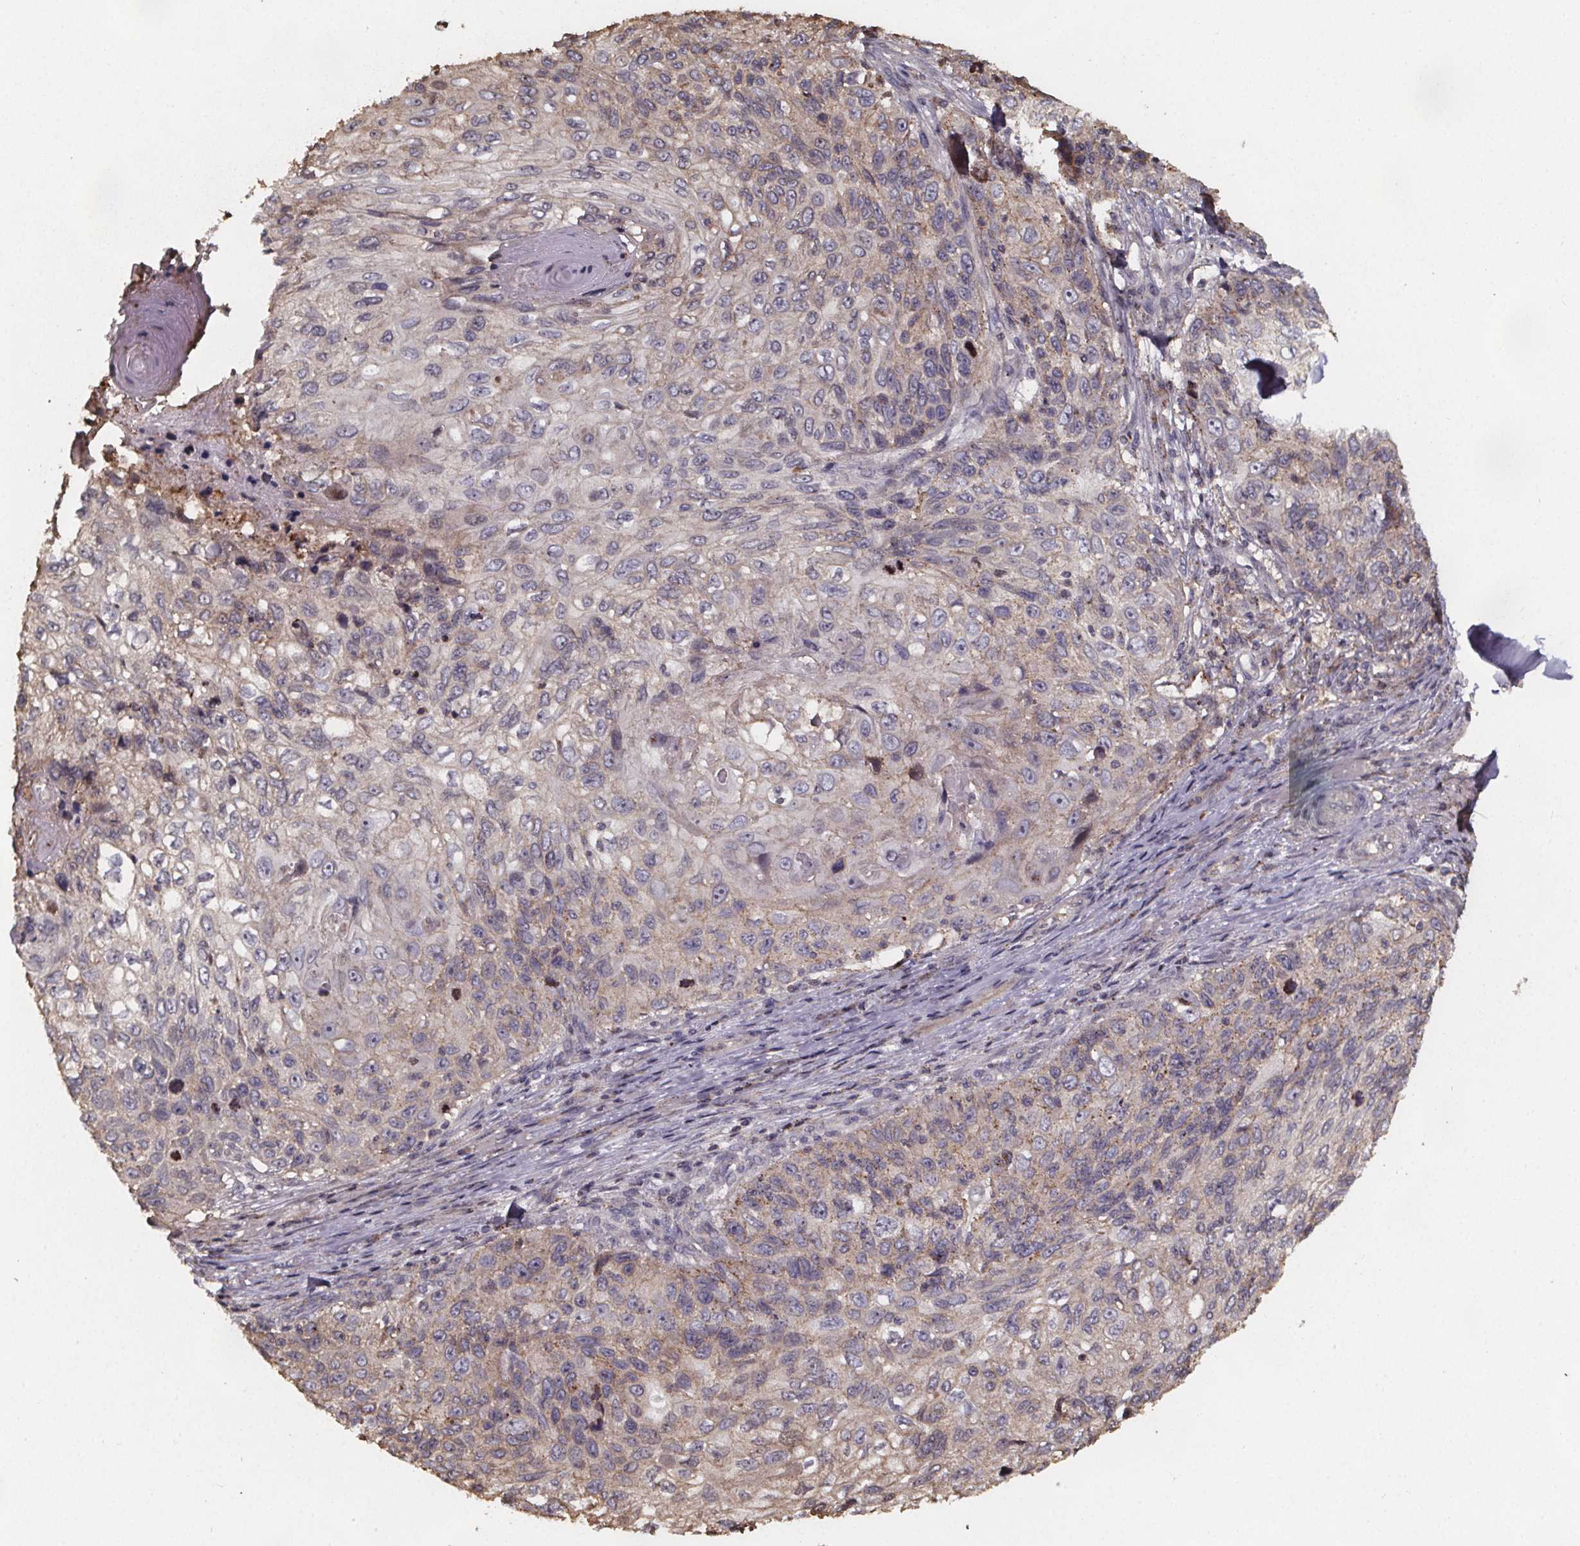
{"staining": {"intensity": "weak", "quantity": "<25%", "location": "cytoplasmic/membranous"}, "tissue": "skin cancer", "cell_type": "Tumor cells", "image_type": "cancer", "snomed": [{"axis": "morphology", "description": "Squamous cell carcinoma, NOS"}, {"axis": "topography", "description": "Skin"}], "caption": "This is an IHC histopathology image of skin squamous cell carcinoma. There is no expression in tumor cells.", "gene": "ZNF879", "patient": {"sex": "male", "age": 92}}